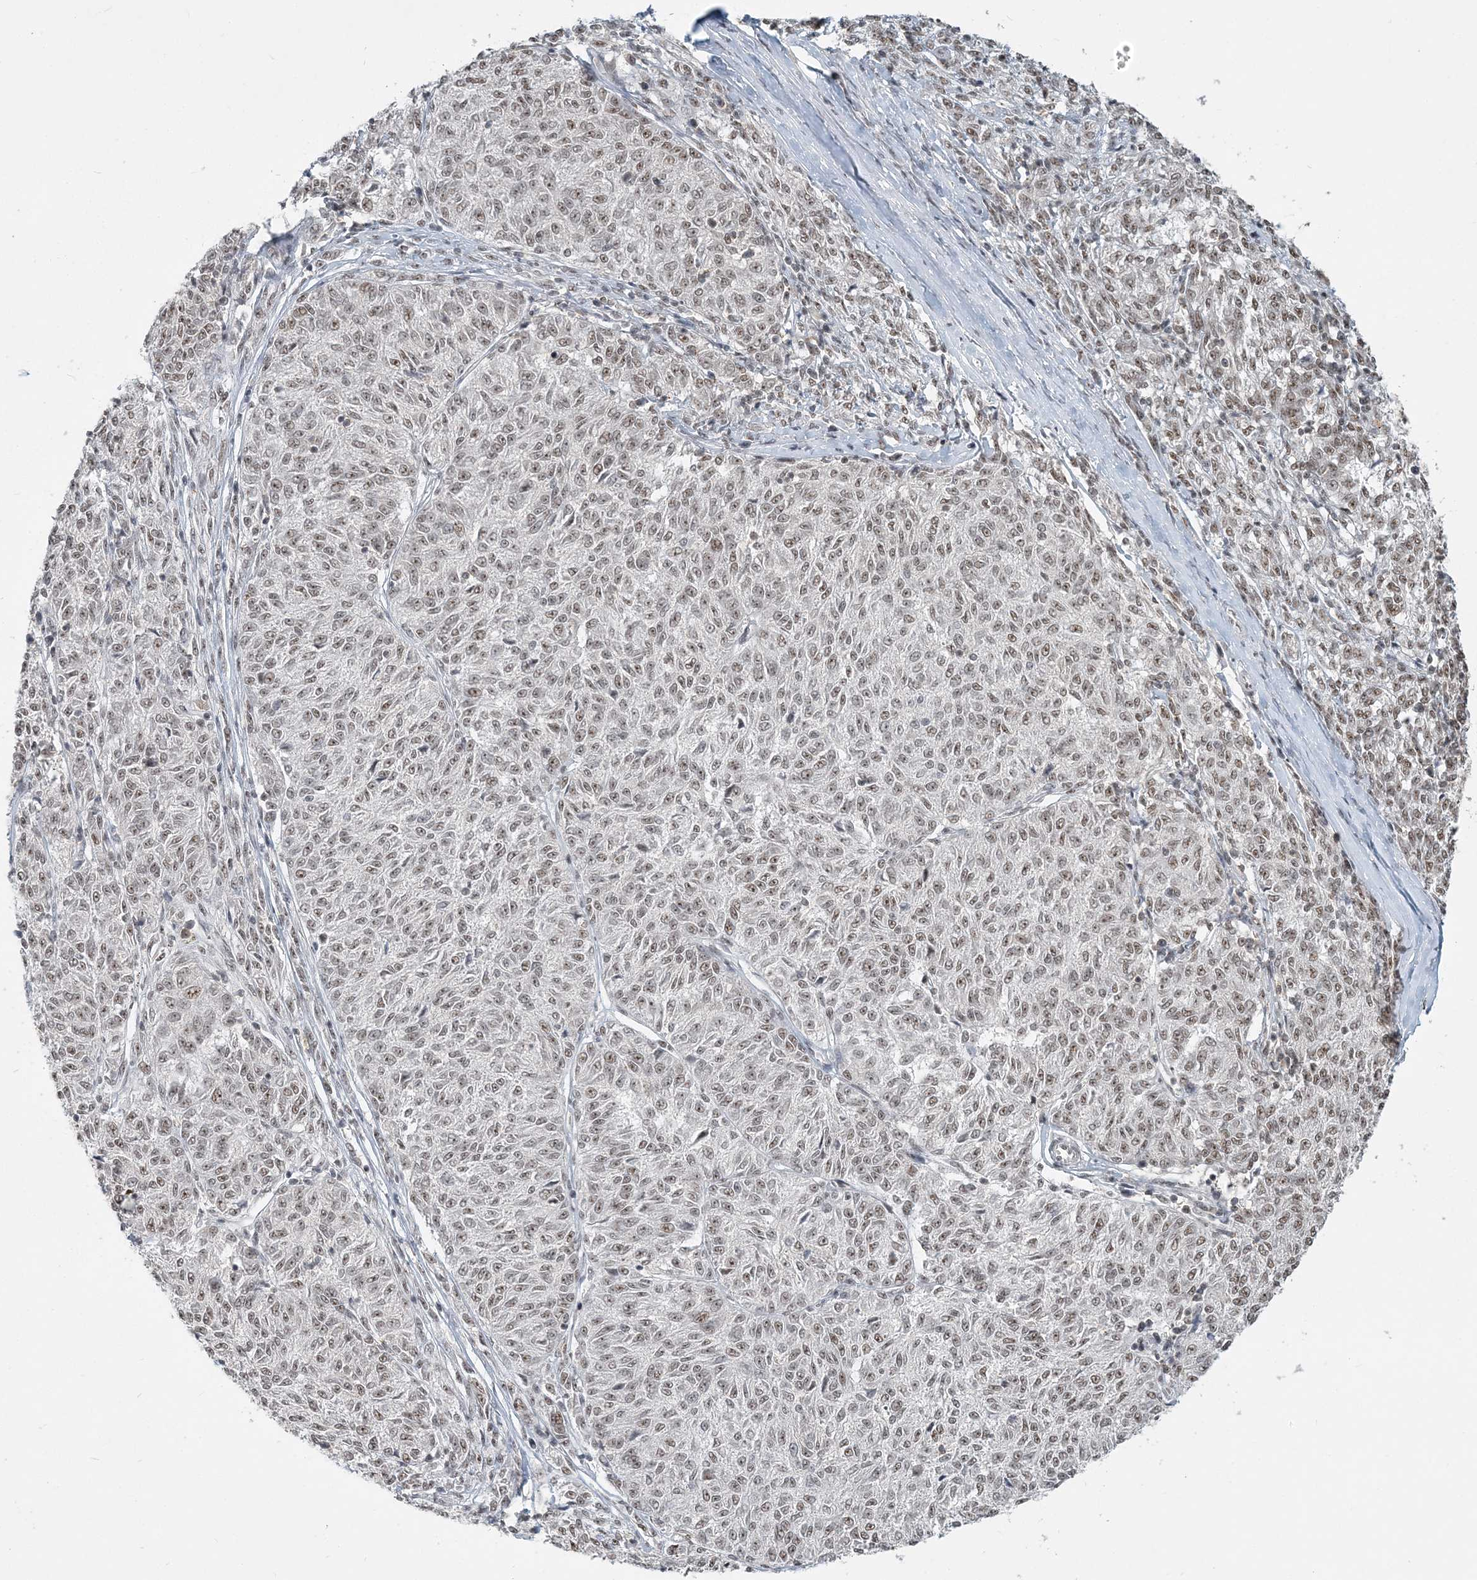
{"staining": {"intensity": "moderate", "quantity": "25%-75%", "location": "nuclear"}, "tissue": "melanoma", "cell_type": "Tumor cells", "image_type": "cancer", "snomed": [{"axis": "morphology", "description": "Malignant melanoma, NOS"}, {"axis": "topography", "description": "Skin"}], "caption": "This histopathology image exhibits immunohistochemistry (IHC) staining of melanoma, with medium moderate nuclear staining in about 25%-75% of tumor cells.", "gene": "PLRG1", "patient": {"sex": "female", "age": 72}}